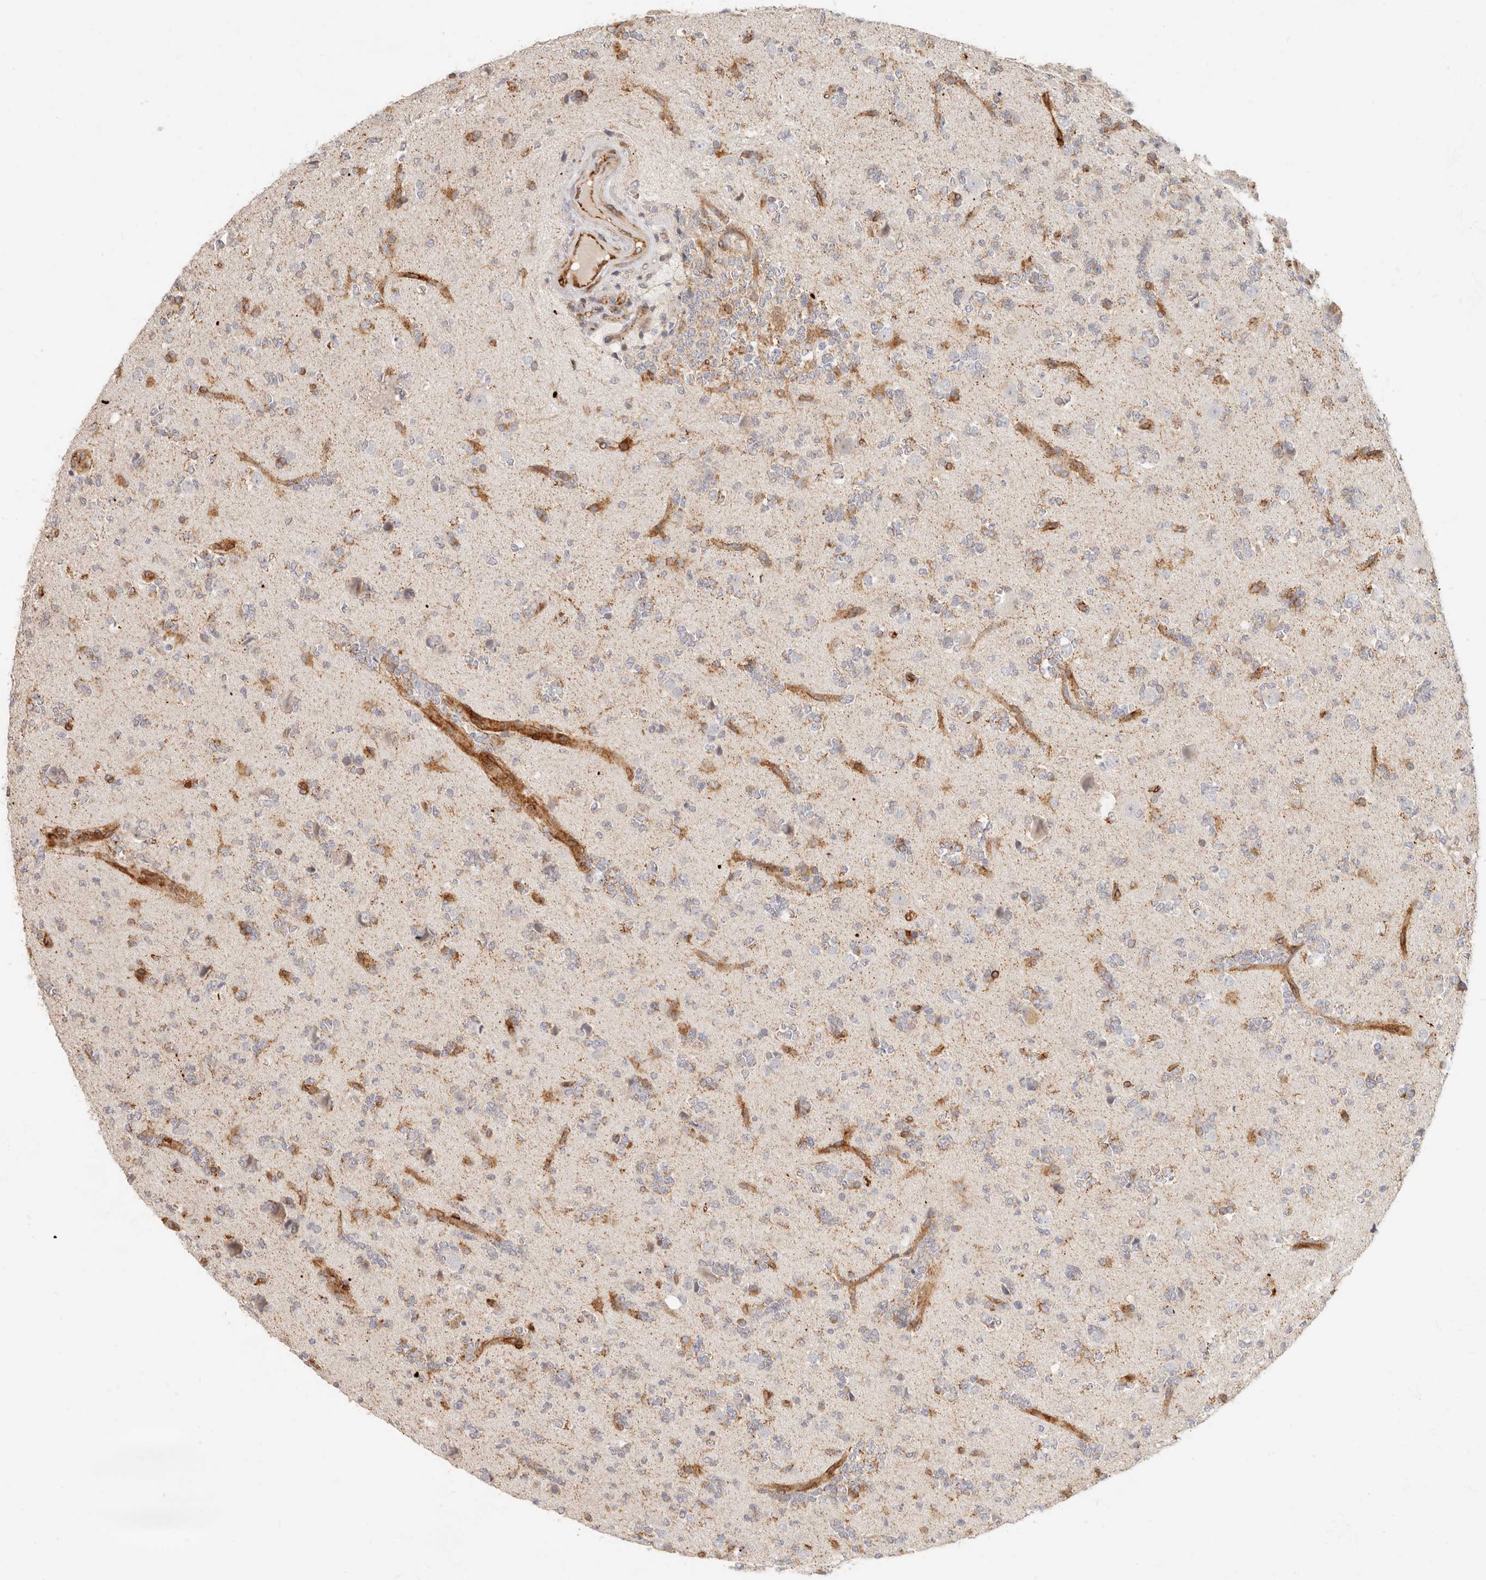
{"staining": {"intensity": "moderate", "quantity": "<25%", "location": "cytoplasmic/membranous"}, "tissue": "glioma", "cell_type": "Tumor cells", "image_type": "cancer", "snomed": [{"axis": "morphology", "description": "Glioma, malignant, High grade"}, {"axis": "topography", "description": "Brain"}], "caption": "Glioma tissue demonstrates moderate cytoplasmic/membranous staining in about <25% of tumor cells (IHC, brightfield microscopy, high magnification).", "gene": "SASS6", "patient": {"sex": "female", "age": 62}}